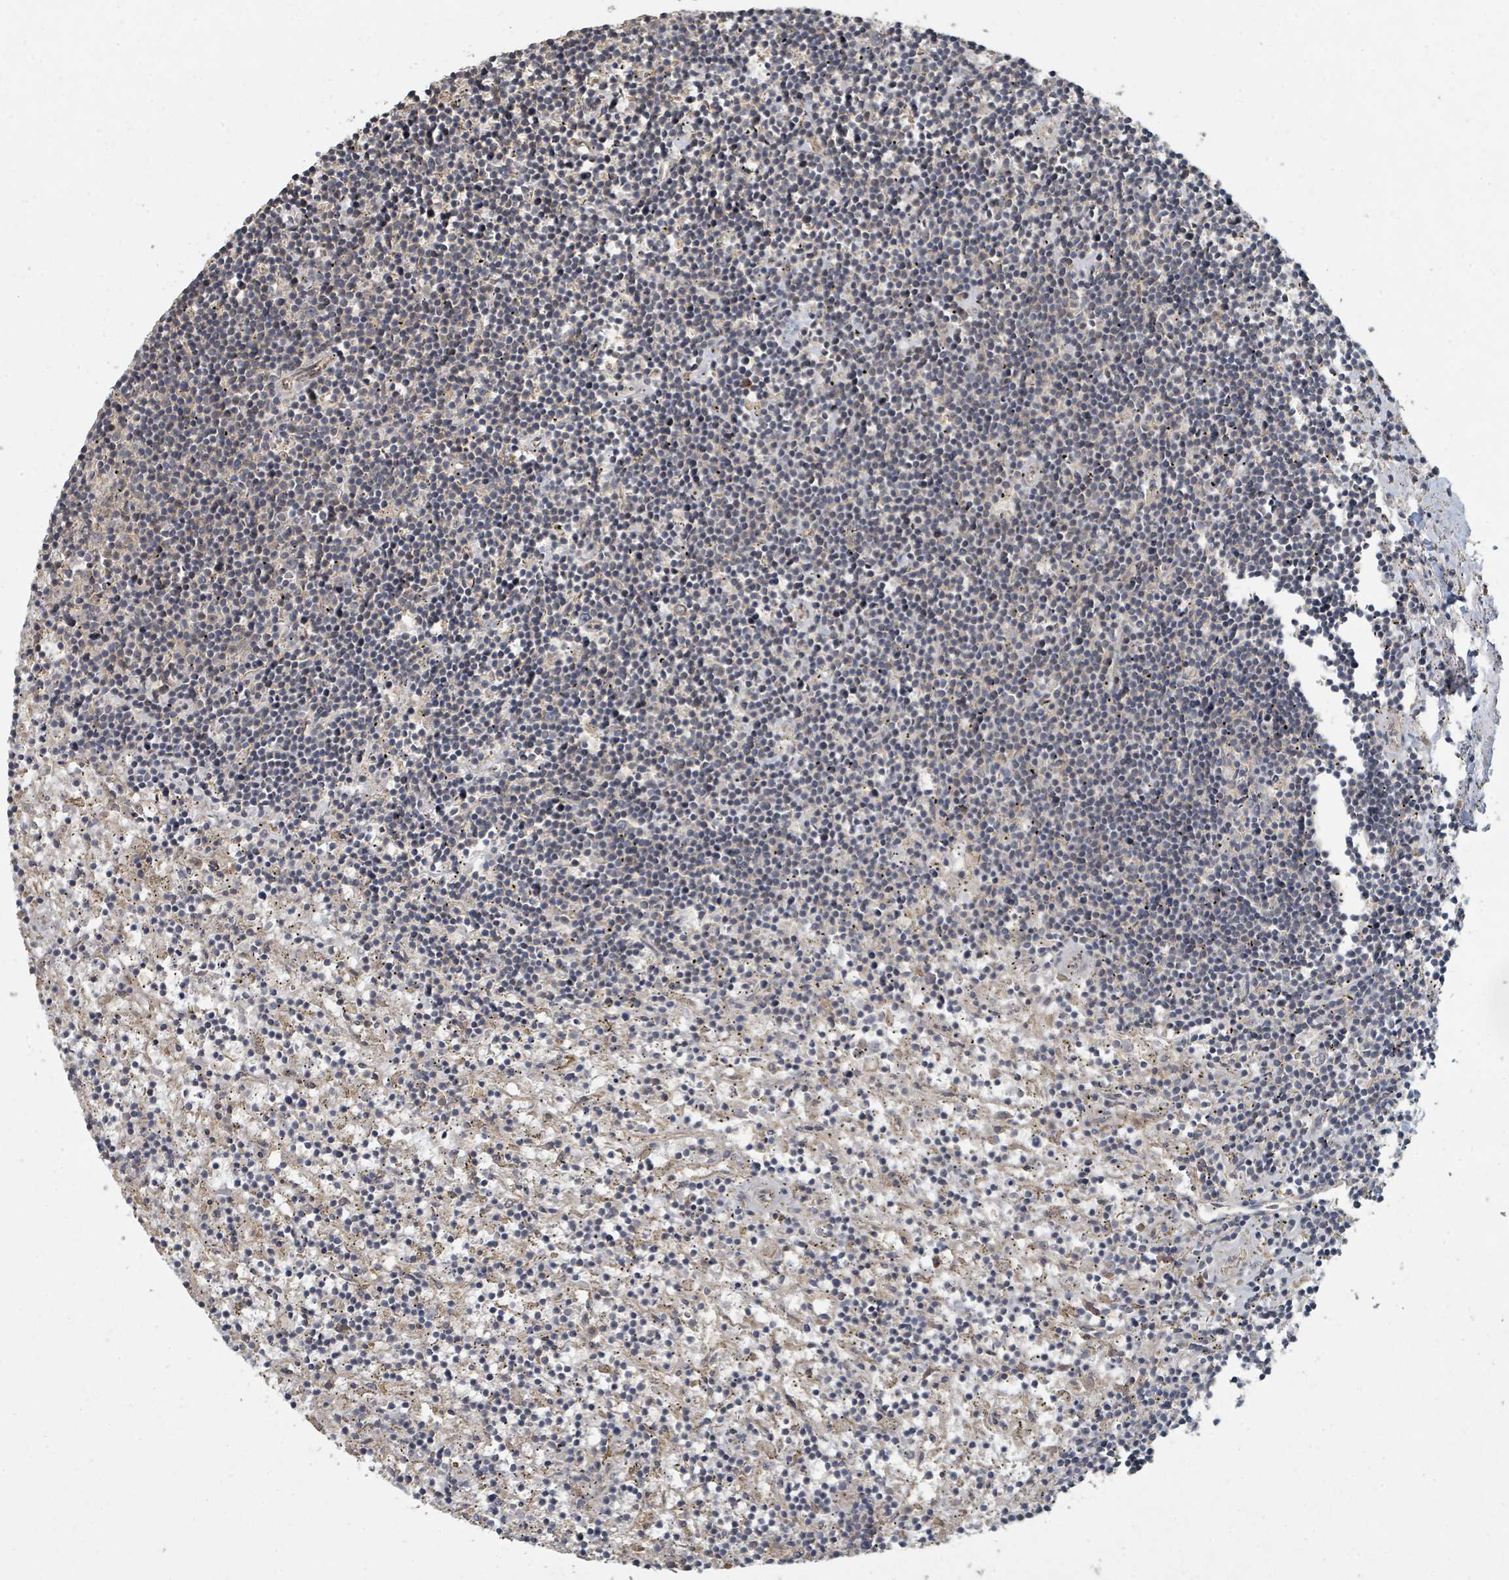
{"staining": {"intensity": "negative", "quantity": "none", "location": "none"}, "tissue": "lymphoma", "cell_type": "Tumor cells", "image_type": "cancer", "snomed": [{"axis": "morphology", "description": "Malignant lymphoma, non-Hodgkin's type, Low grade"}, {"axis": "topography", "description": "Spleen"}], "caption": "Immunohistochemistry image of neoplastic tissue: human lymphoma stained with DAB (3,3'-diaminobenzidine) displays no significant protein expression in tumor cells.", "gene": "WDFY1", "patient": {"sex": "male", "age": 76}}